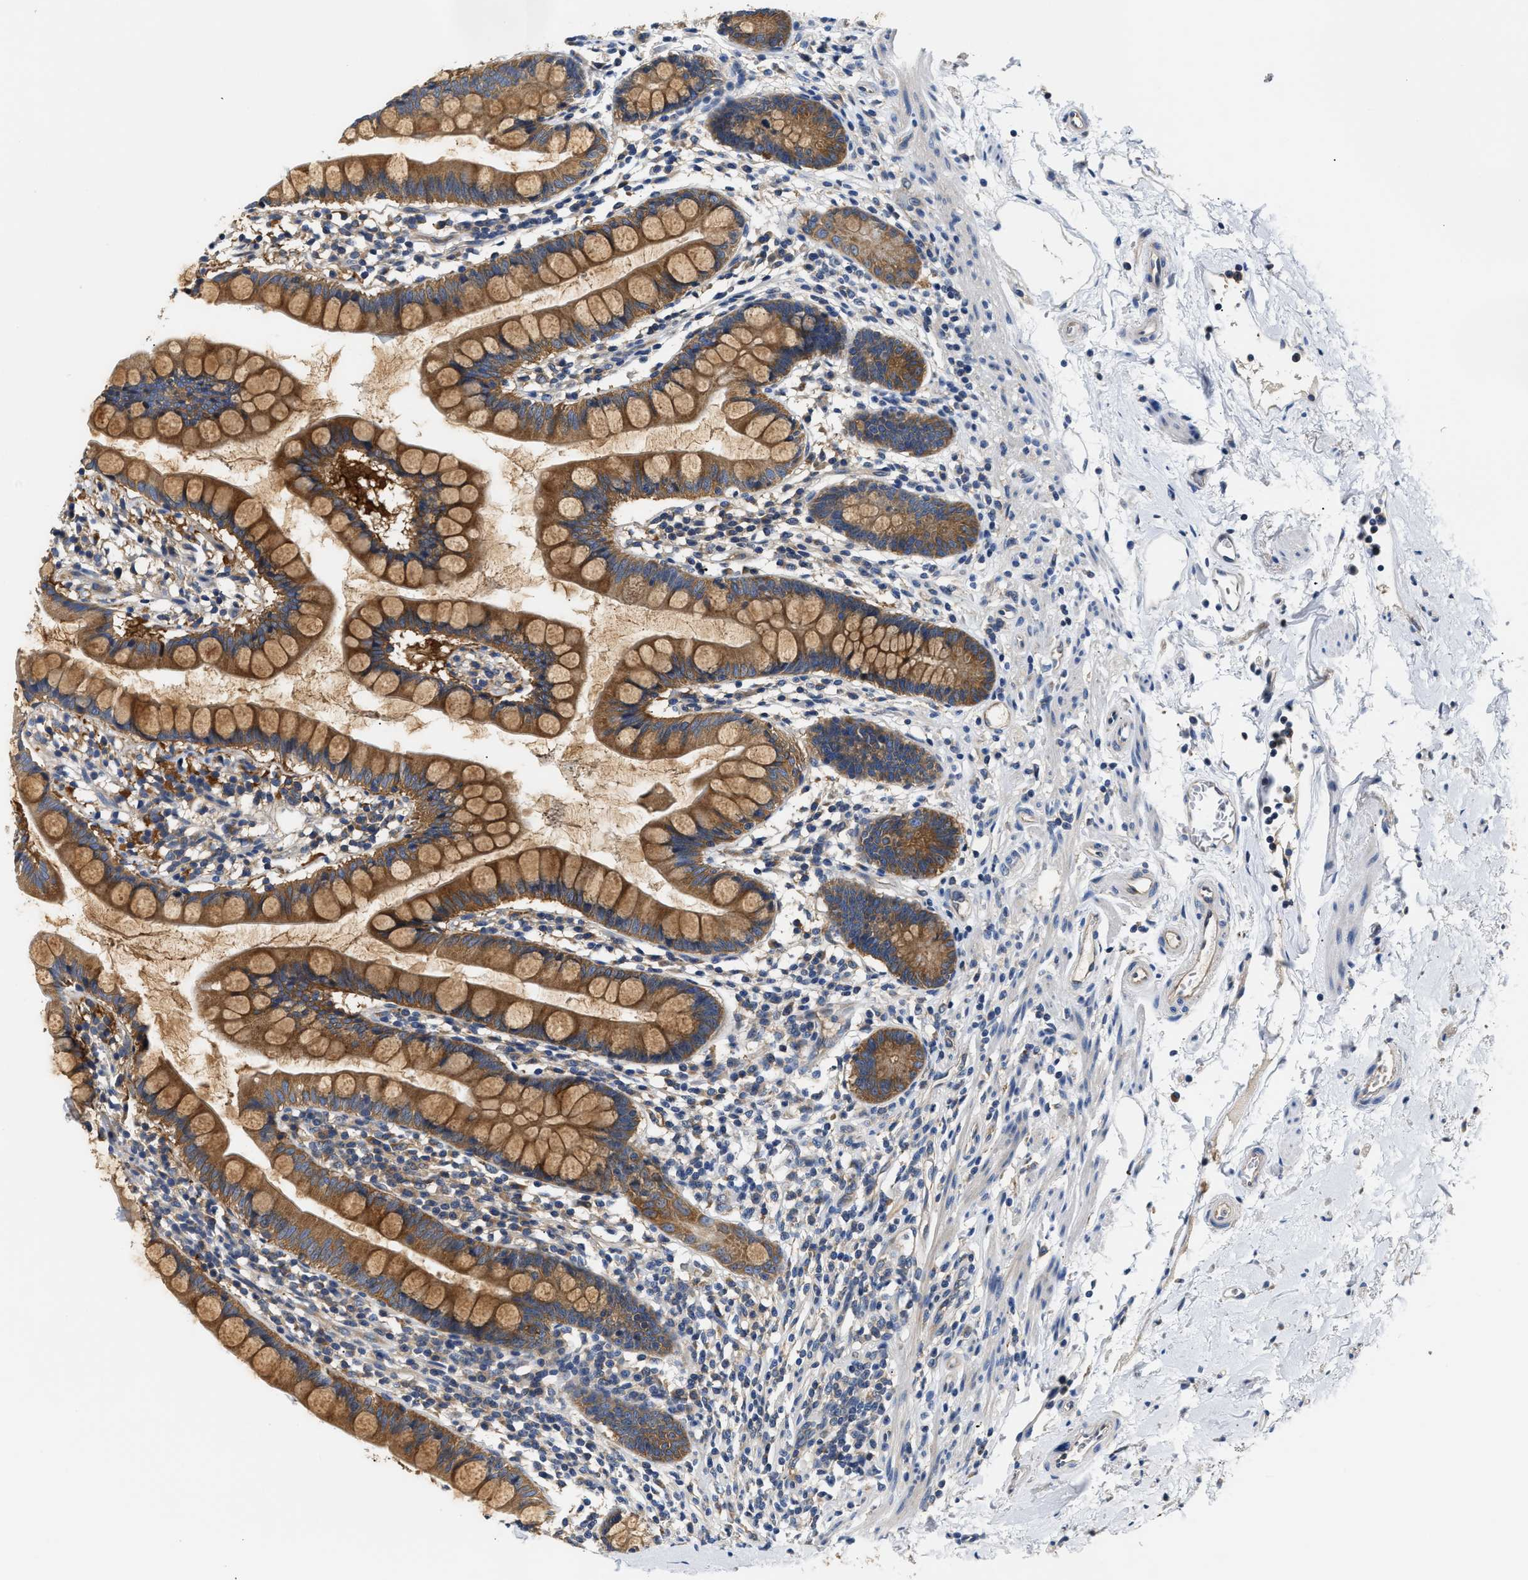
{"staining": {"intensity": "strong", "quantity": ">75%", "location": "cytoplasmic/membranous"}, "tissue": "small intestine", "cell_type": "Glandular cells", "image_type": "normal", "snomed": [{"axis": "morphology", "description": "Normal tissue, NOS"}, {"axis": "topography", "description": "Small intestine"}], "caption": "An image of small intestine stained for a protein displays strong cytoplasmic/membranous brown staining in glandular cells.", "gene": "FAM185A", "patient": {"sex": "female", "age": 84}}